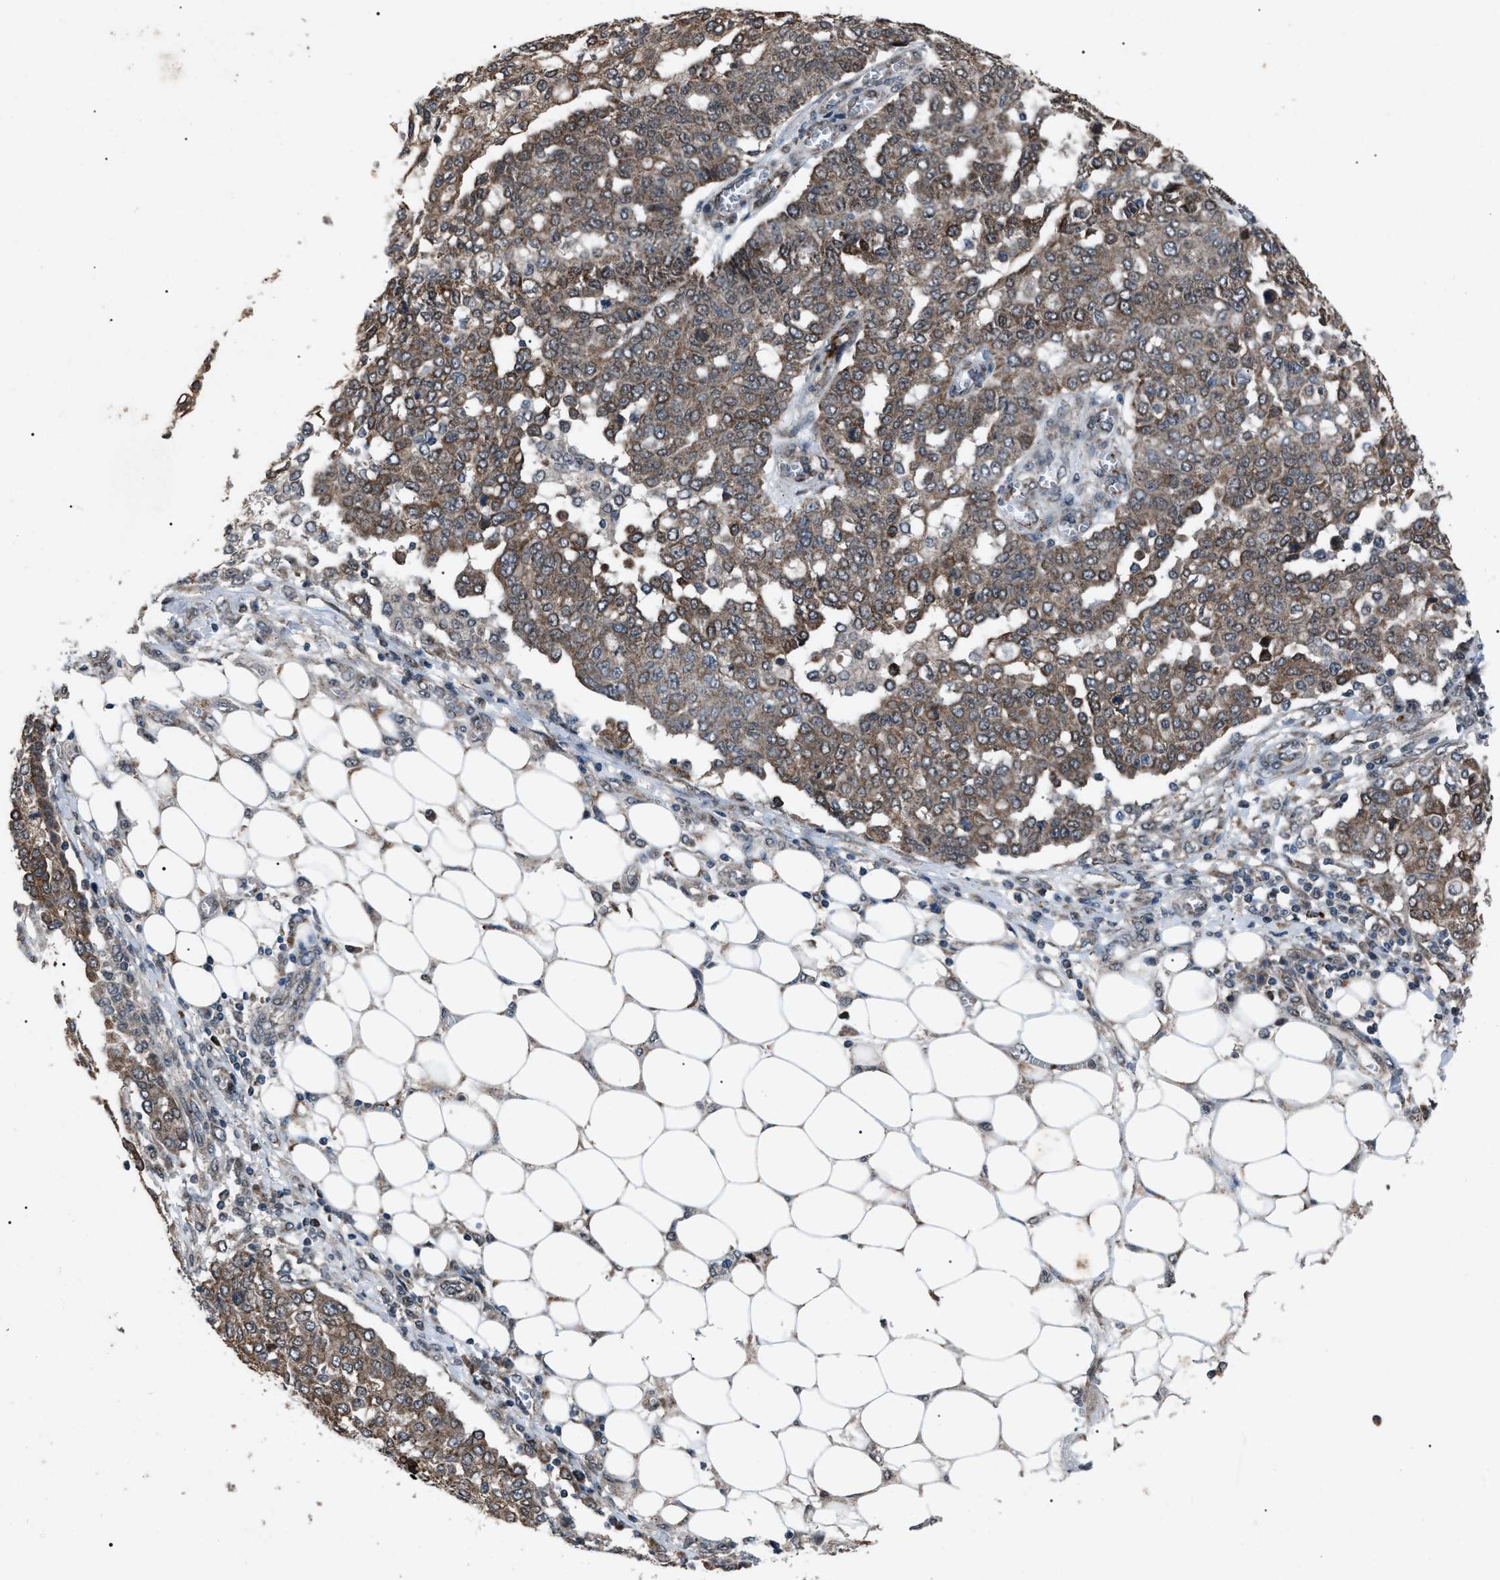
{"staining": {"intensity": "moderate", "quantity": ">75%", "location": "cytoplasmic/membranous"}, "tissue": "ovarian cancer", "cell_type": "Tumor cells", "image_type": "cancer", "snomed": [{"axis": "morphology", "description": "Cystadenocarcinoma, serous, NOS"}, {"axis": "topography", "description": "Soft tissue"}, {"axis": "topography", "description": "Ovary"}], "caption": "The photomicrograph displays immunohistochemical staining of ovarian cancer (serous cystadenocarcinoma). There is moderate cytoplasmic/membranous expression is present in about >75% of tumor cells. (DAB IHC, brown staining for protein, blue staining for nuclei).", "gene": "ZFAND2A", "patient": {"sex": "female", "age": 57}}